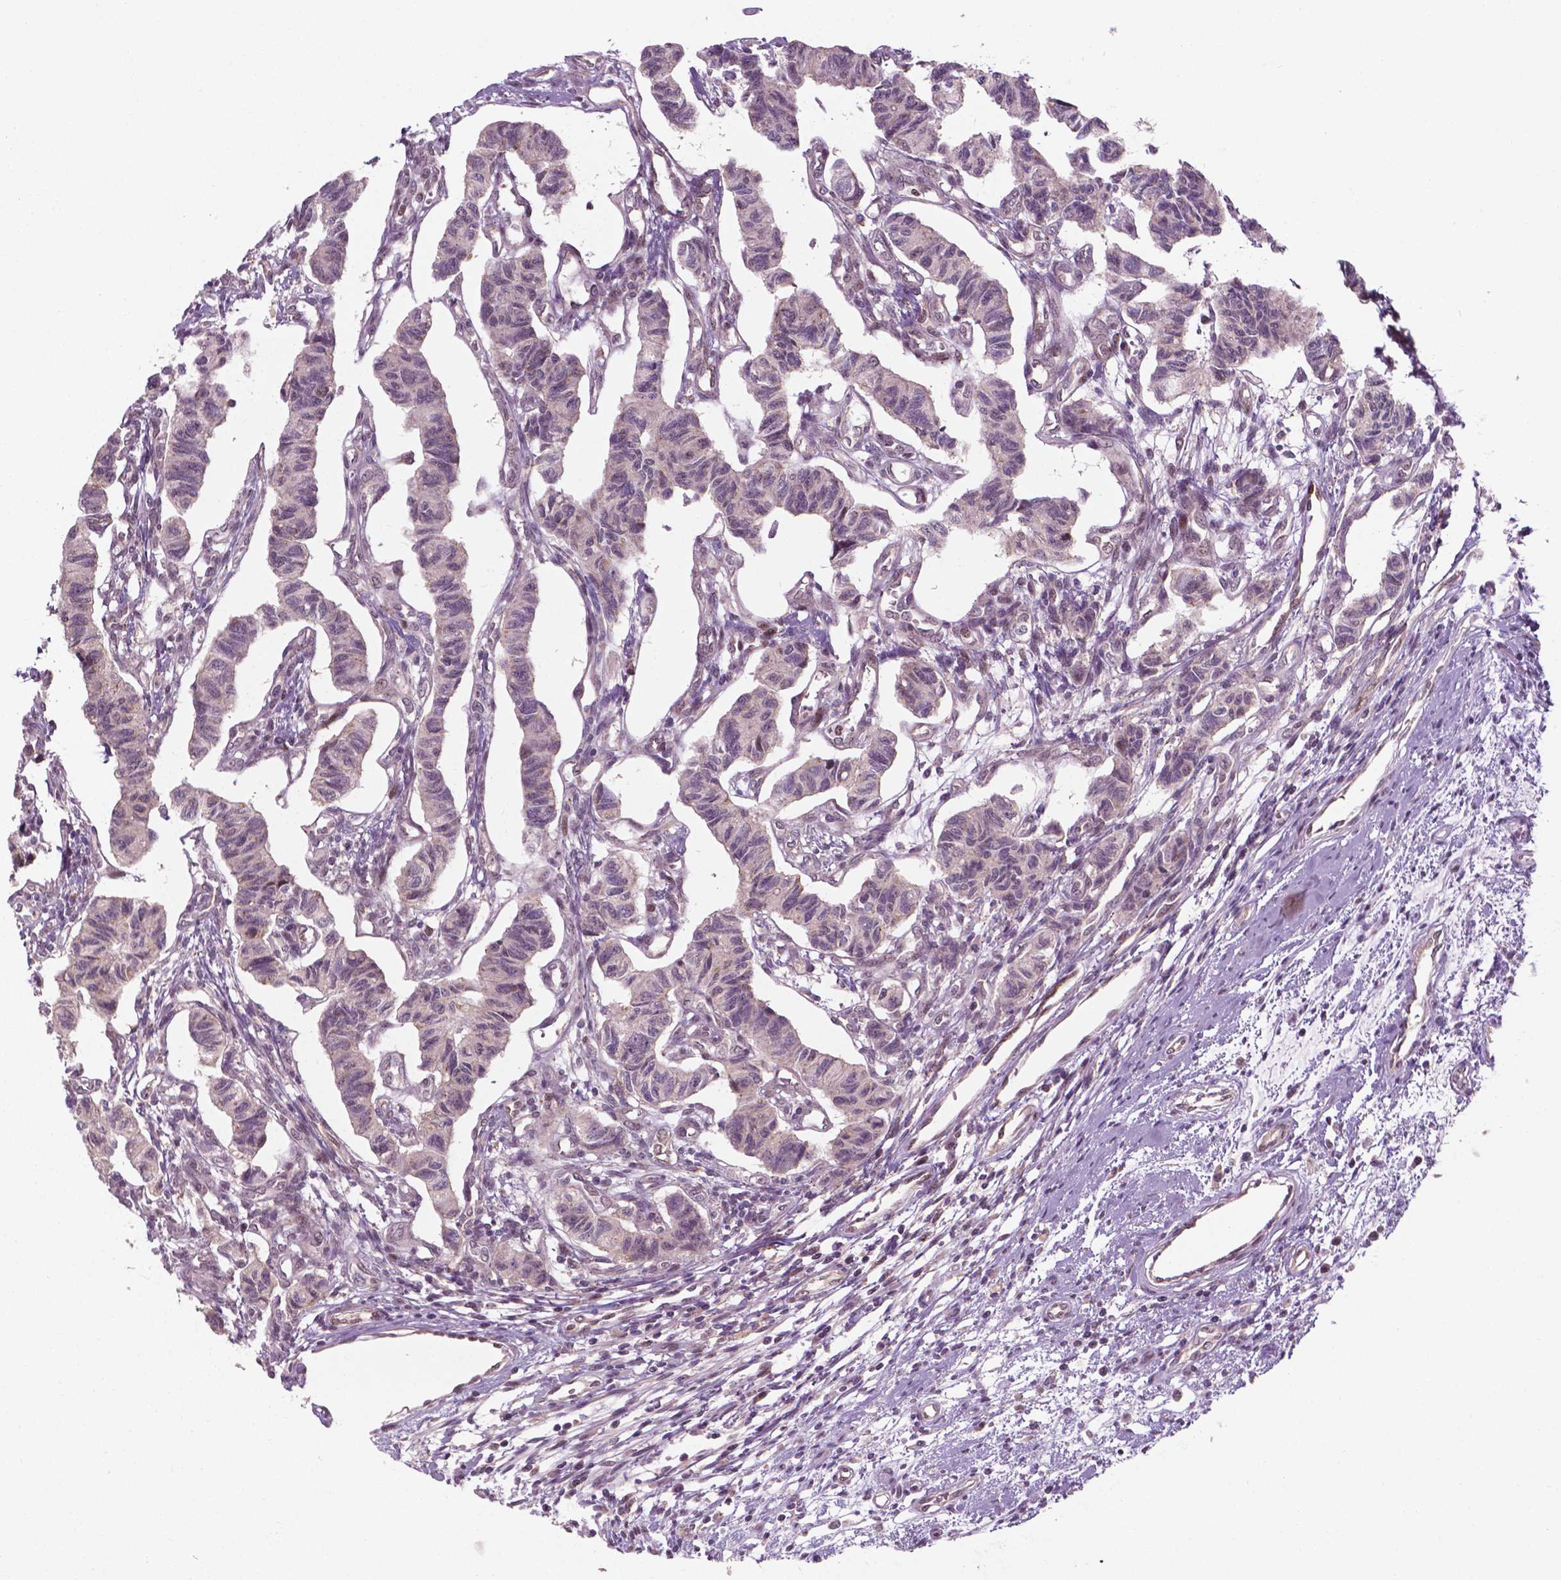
{"staining": {"intensity": "negative", "quantity": "none", "location": "none"}, "tissue": "carcinoid", "cell_type": "Tumor cells", "image_type": "cancer", "snomed": [{"axis": "morphology", "description": "Carcinoid, malignant, NOS"}, {"axis": "topography", "description": "Kidney"}], "caption": "This is an IHC histopathology image of human carcinoid. There is no positivity in tumor cells.", "gene": "NFAT5", "patient": {"sex": "female", "age": 41}}